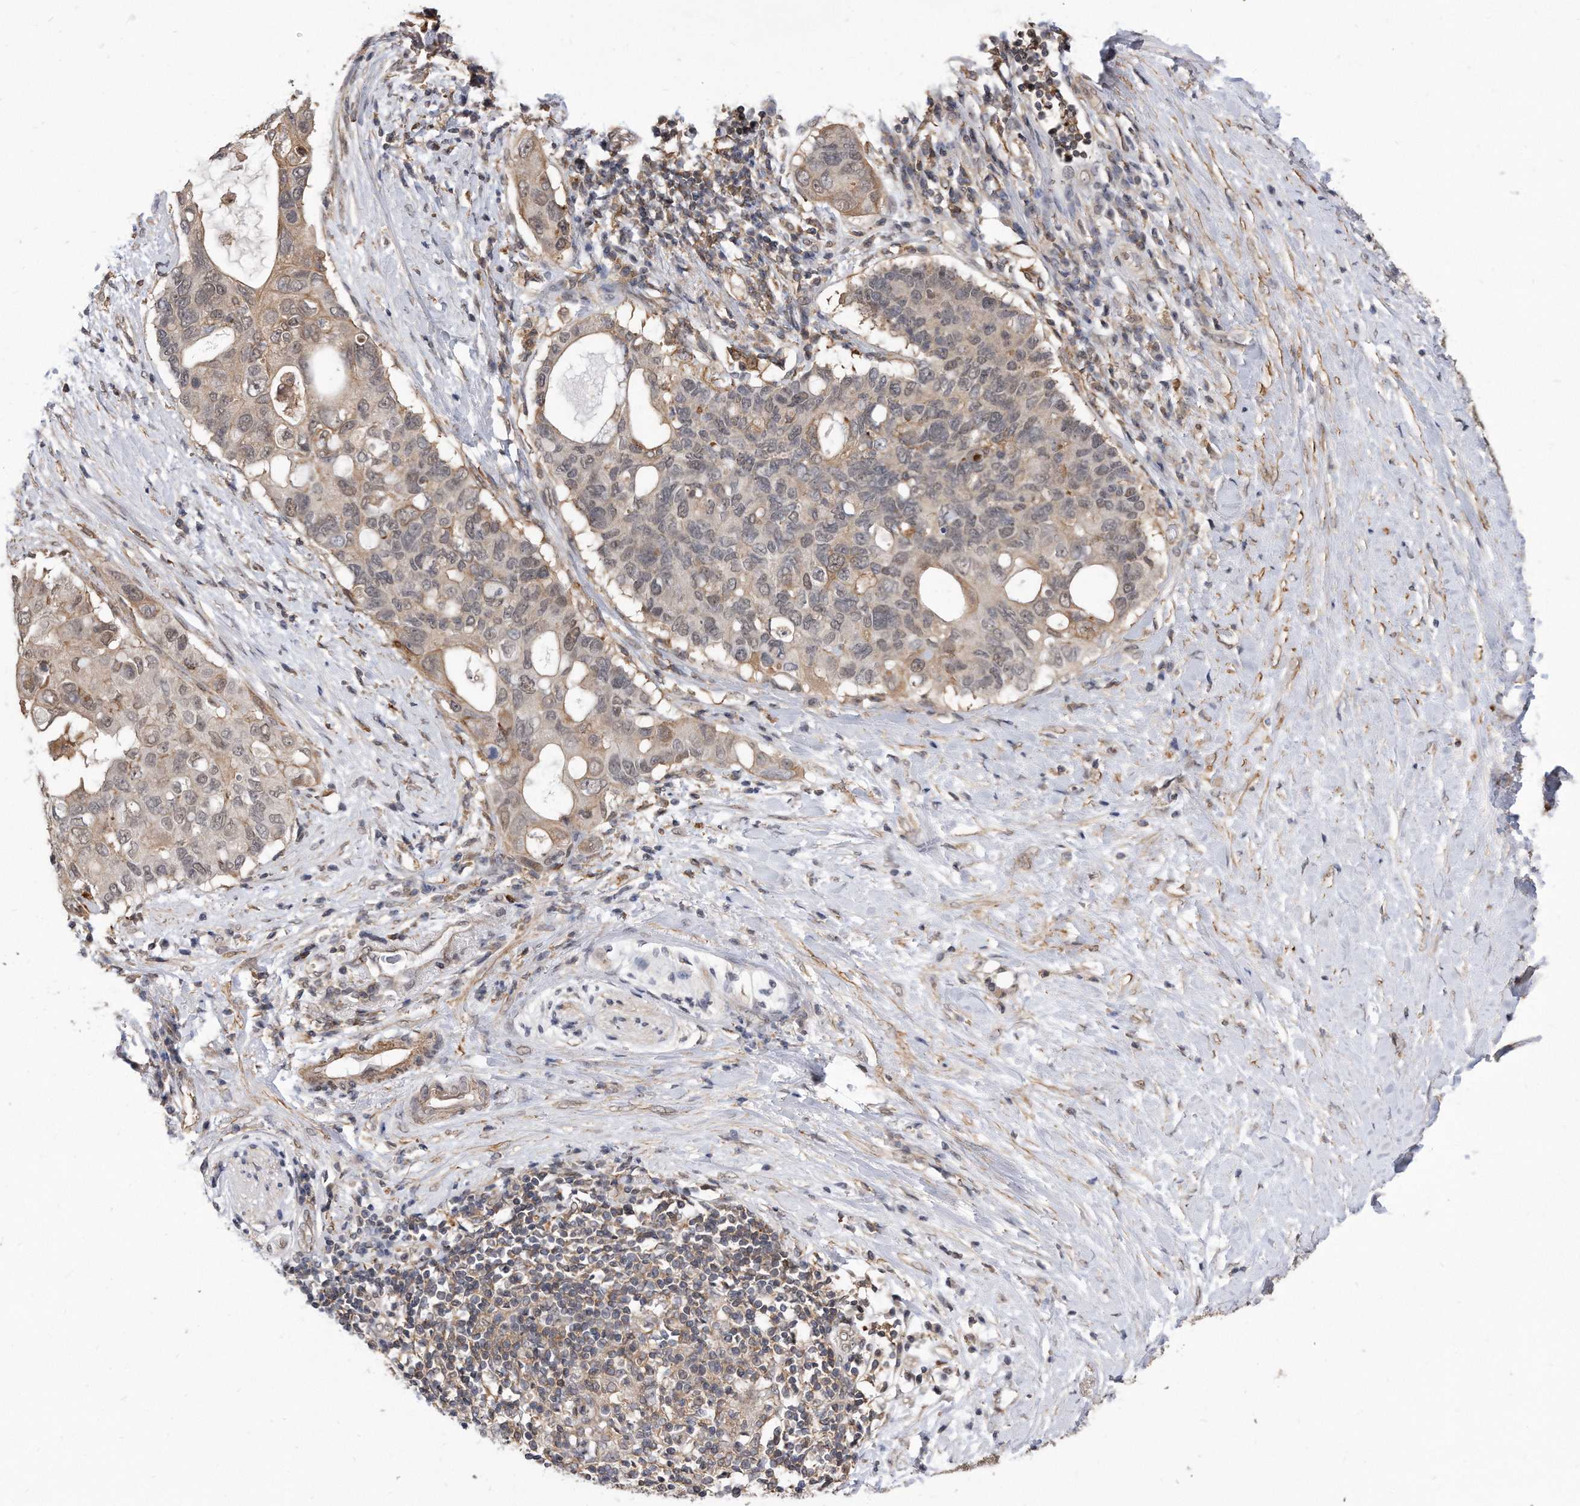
{"staining": {"intensity": "weak", "quantity": "25%-75%", "location": "cytoplasmic/membranous,nuclear"}, "tissue": "pancreatic cancer", "cell_type": "Tumor cells", "image_type": "cancer", "snomed": [{"axis": "morphology", "description": "Adenocarcinoma, NOS"}, {"axis": "topography", "description": "Pancreas"}], "caption": "This is a micrograph of IHC staining of pancreatic cancer (adenocarcinoma), which shows weak staining in the cytoplasmic/membranous and nuclear of tumor cells.", "gene": "TCP1", "patient": {"sex": "female", "age": 56}}